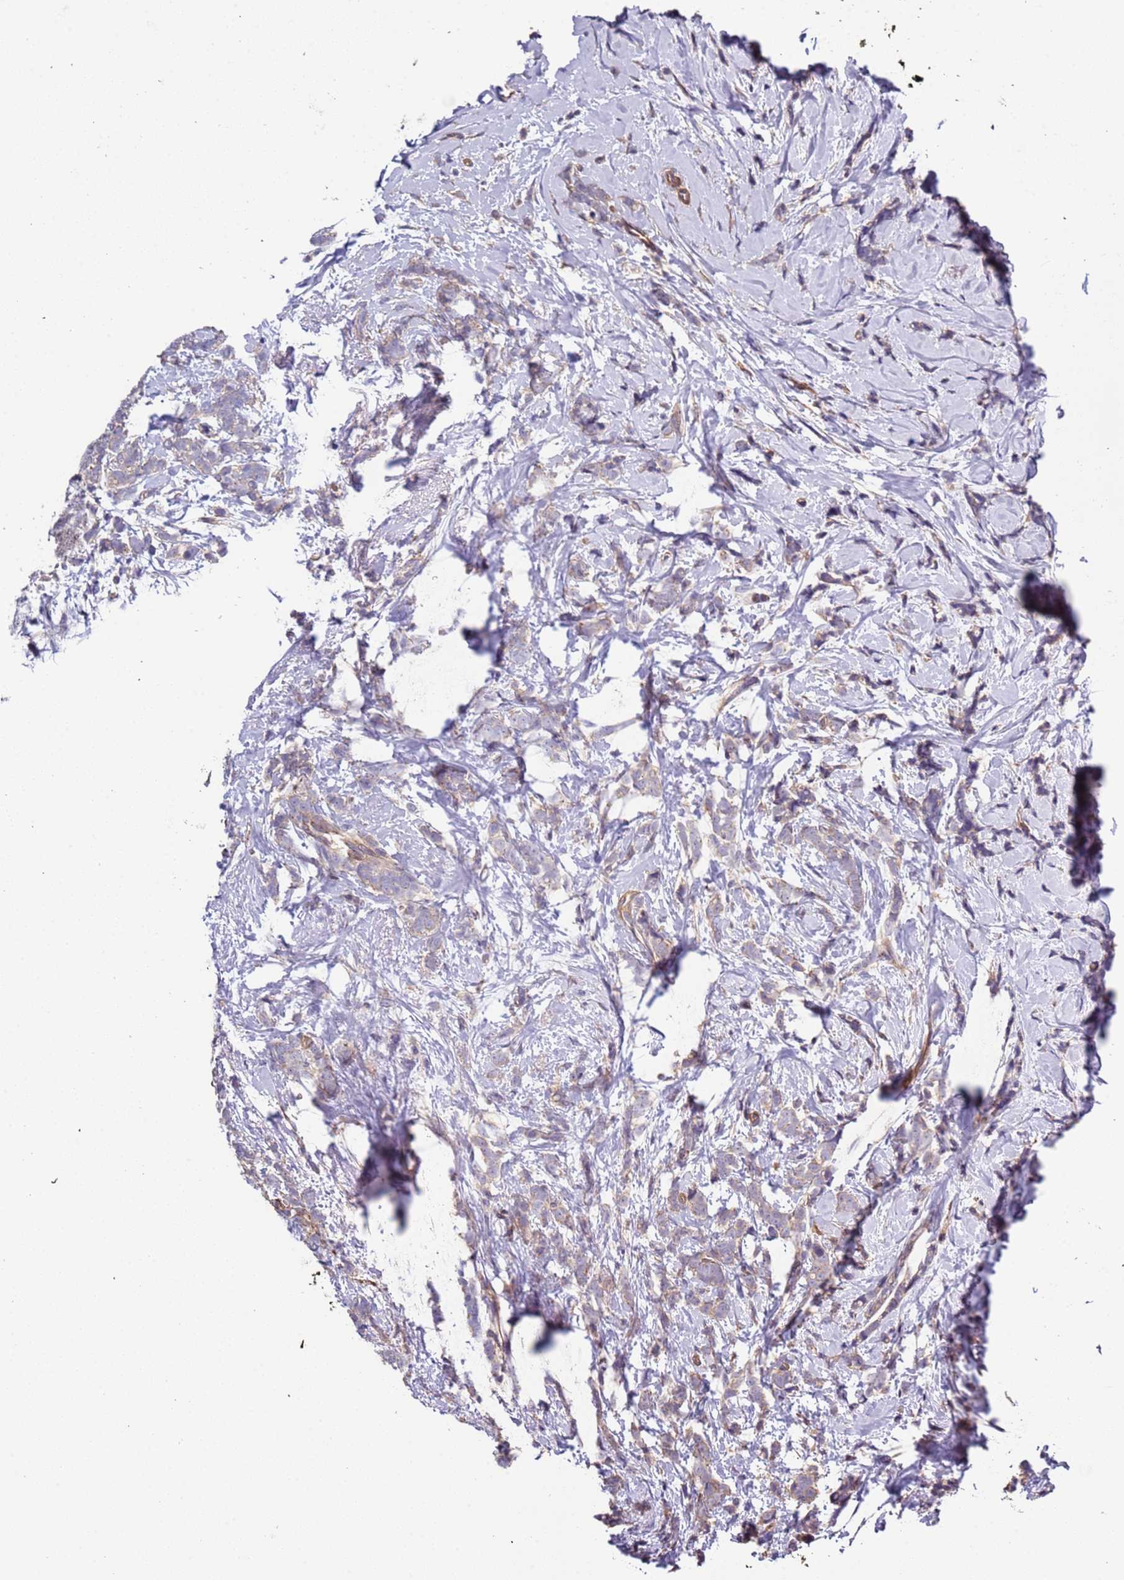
{"staining": {"intensity": "weak", "quantity": "25%-75%", "location": "cytoplasmic/membranous"}, "tissue": "breast cancer", "cell_type": "Tumor cells", "image_type": "cancer", "snomed": [{"axis": "morphology", "description": "Lobular carcinoma"}, {"axis": "topography", "description": "Breast"}], "caption": "Breast lobular carcinoma stained with a protein marker shows weak staining in tumor cells.", "gene": "LAMB4", "patient": {"sex": "female", "age": 58}}